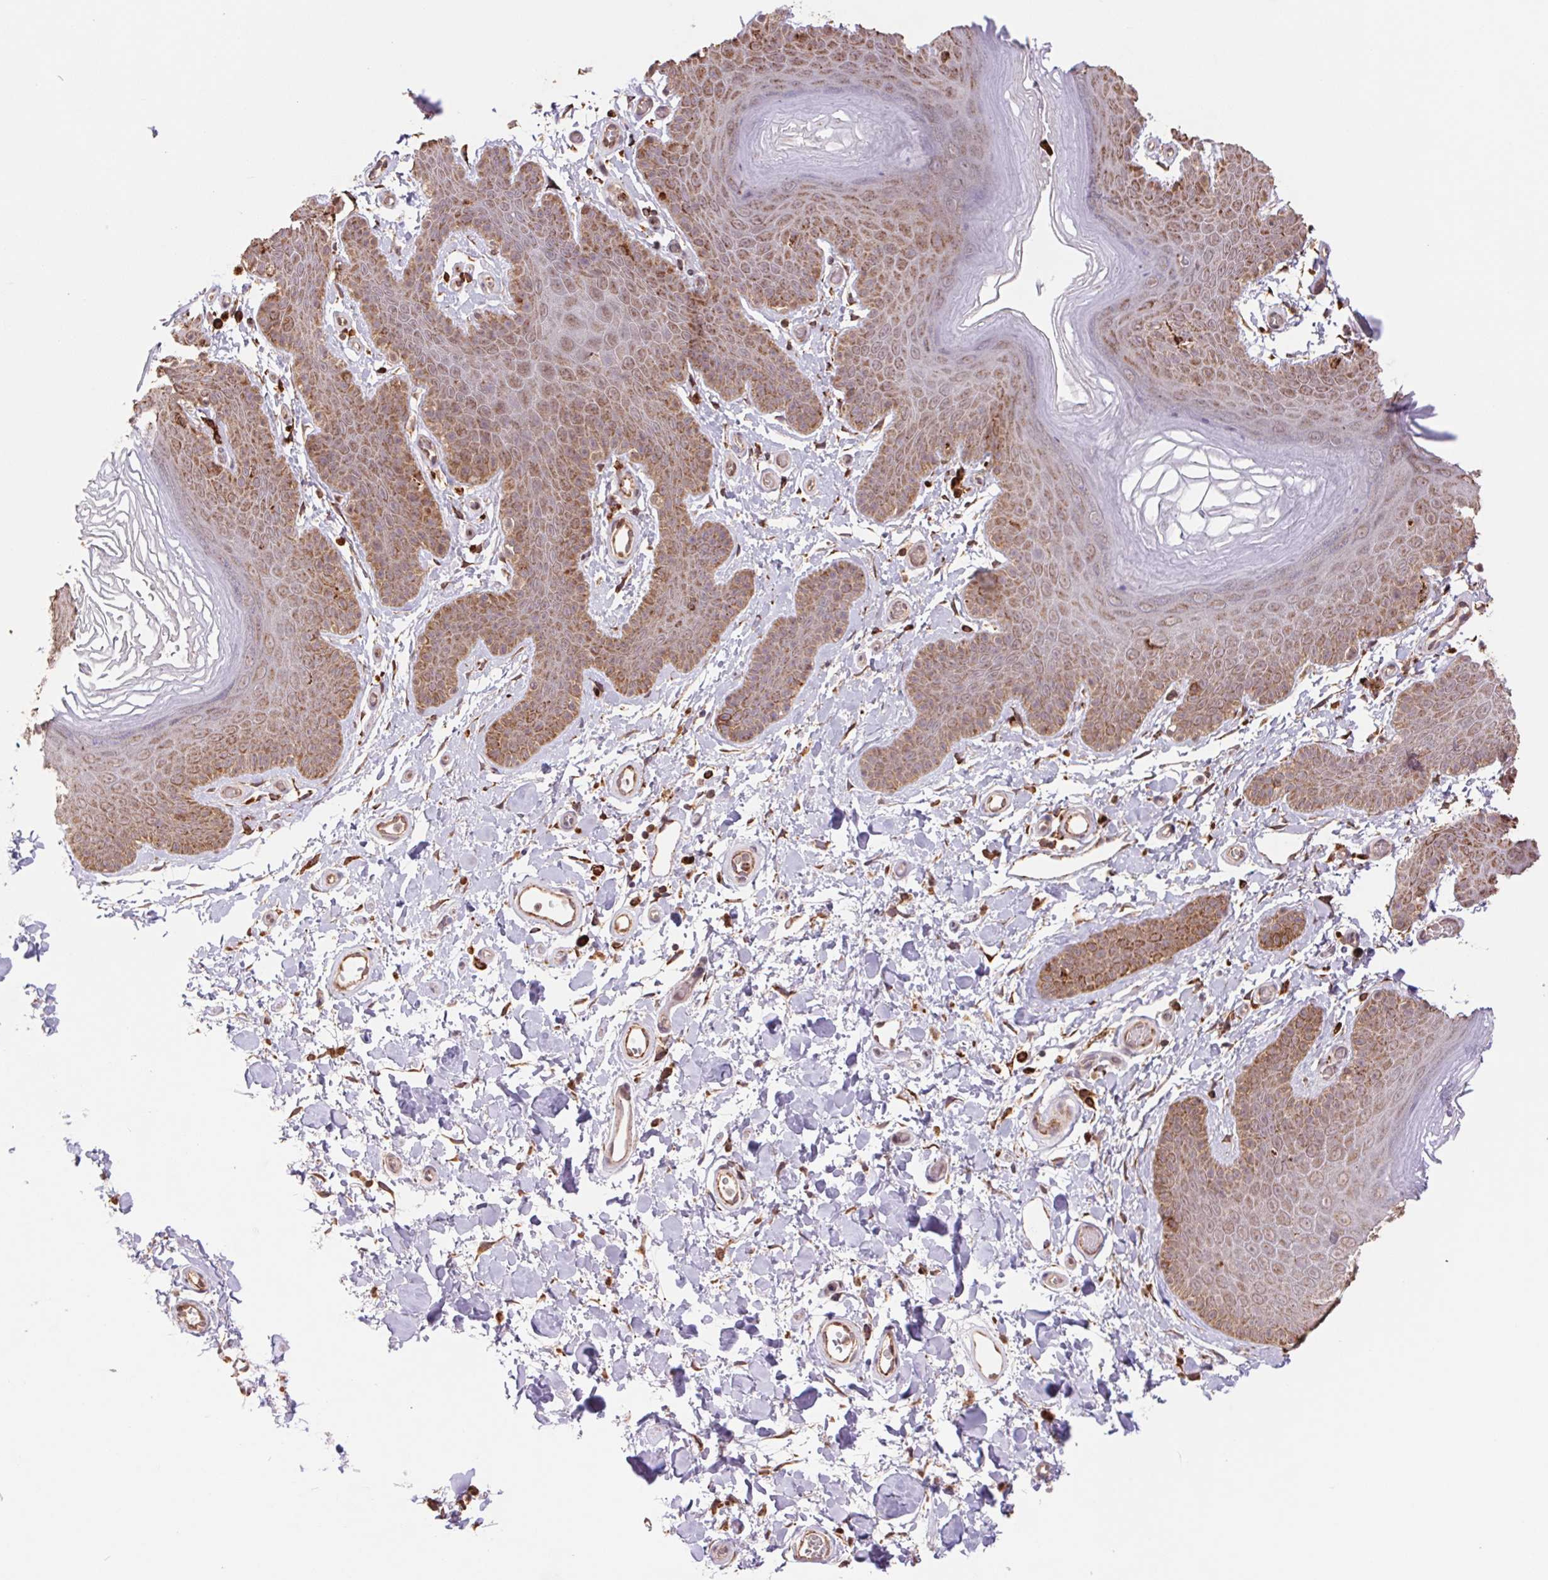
{"staining": {"intensity": "strong", "quantity": ">75%", "location": "cytoplasmic/membranous"}, "tissue": "skin", "cell_type": "Epidermal cells", "image_type": "normal", "snomed": [{"axis": "morphology", "description": "Normal tissue, NOS"}, {"axis": "topography", "description": "Anal"}], "caption": "Skin was stained to show a protein in brown. There is high levels of strong cytoplasmic/membranous staining in approximately >75% of epidermal cells. (Brightfield microscopy of DAB IHC at high magnification).", "gene": "URM1", "patient": {"sex": "male", "age": 53}}